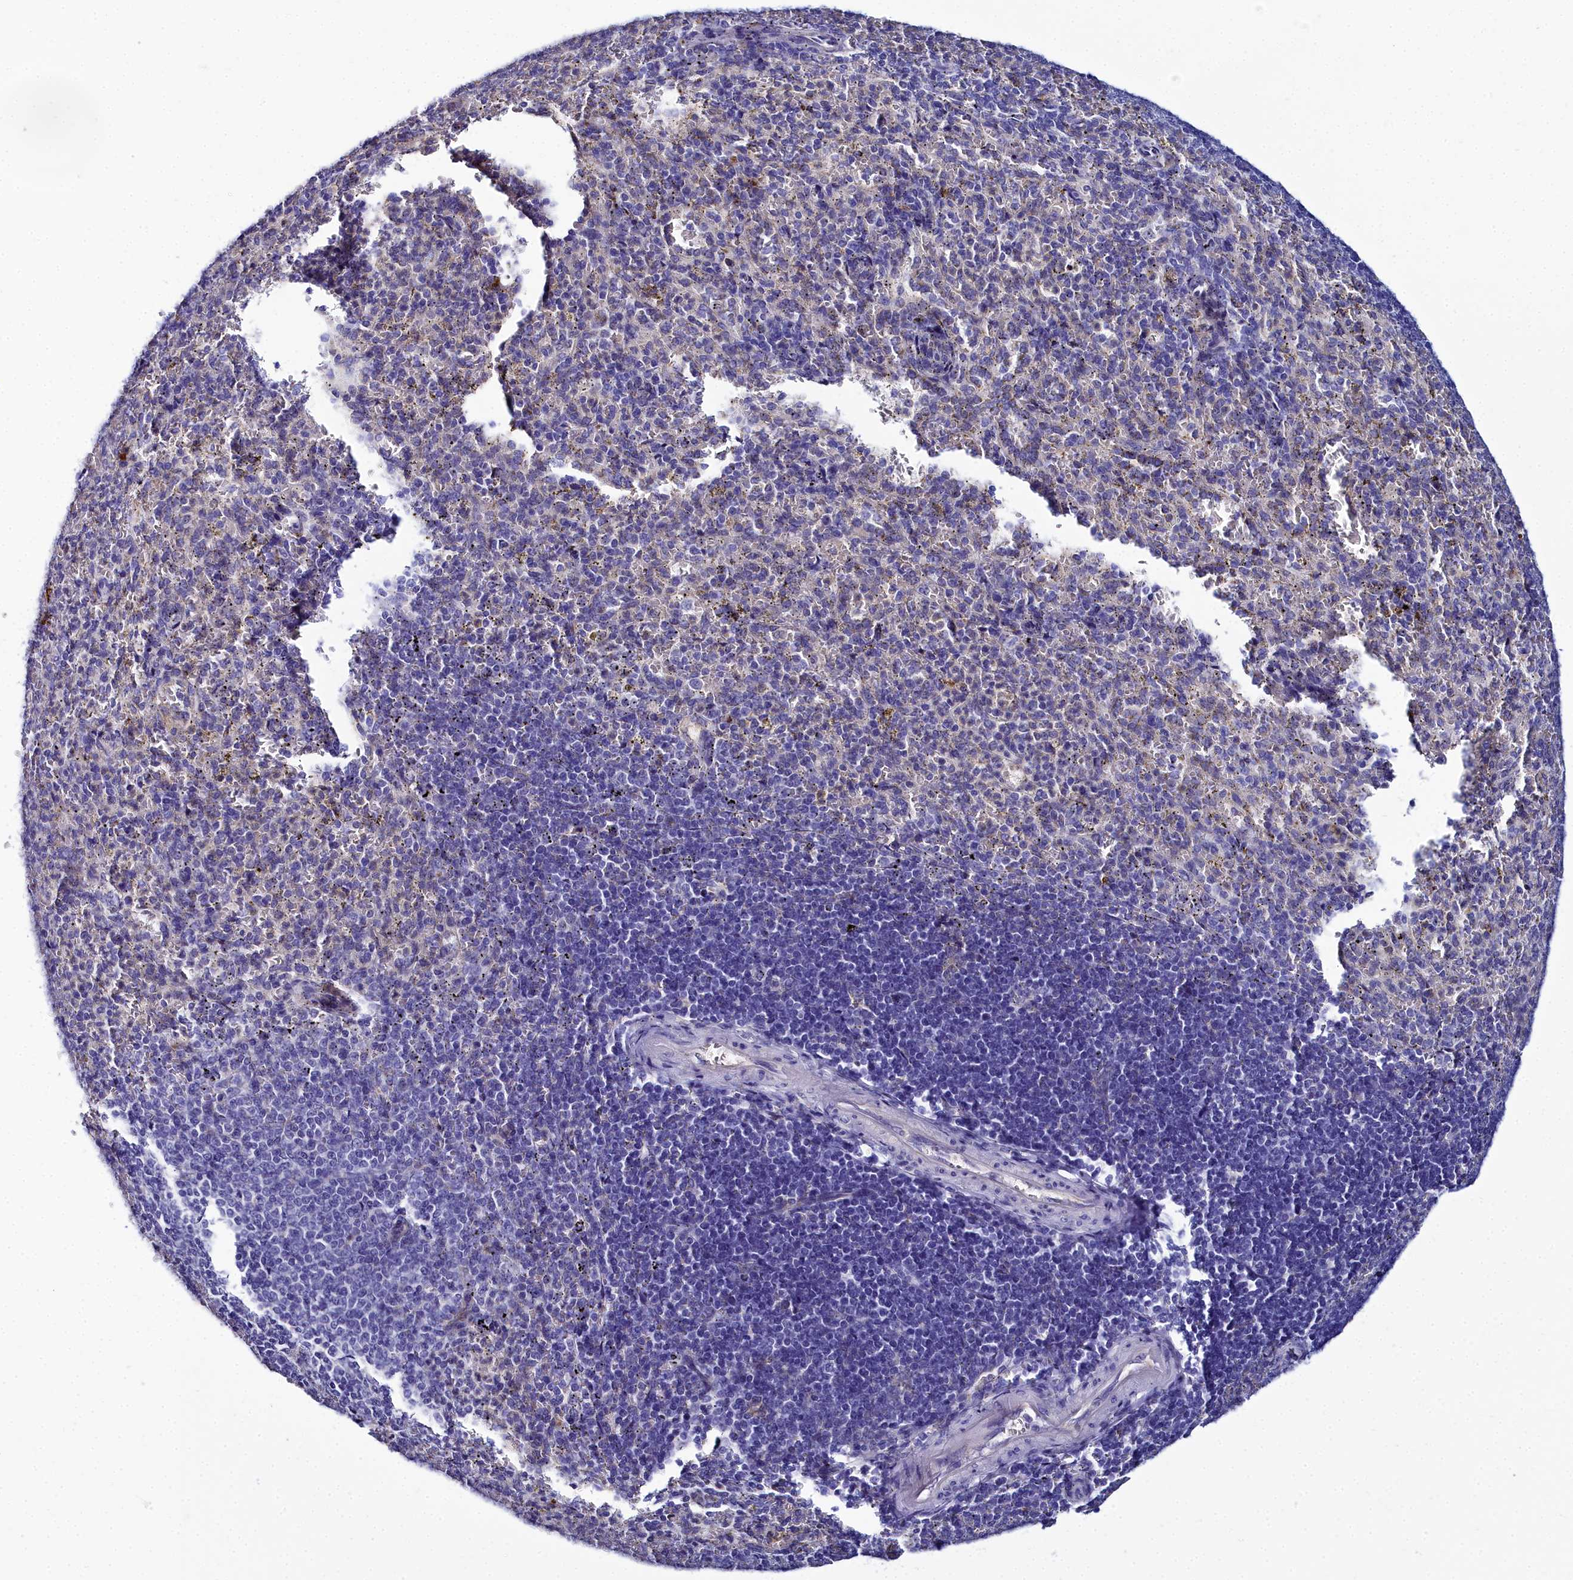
{"staining": {"intensity": "negative", "quantity": "none", "location": "none"}, "tissue": "spleen", "cell_type": "Cells in red pulp", "image_type": "normal", "snomed": [{"axis": "morphology", "description": "Normal tissue, NOS"}, {"axis": "topography", "description": "Spleen"}], "caption": "Immunohistochemical staining of unremarkable spleen demonstrates no significant positivity in cells in red pulp. The staining is performed using DAB (3,3'-diaminobenzidine) brown chromogen with nuclei counter-stained in using hematoxylin.", "gene": "ELAPOR2", "patient": {"sex": "female", "age": 21}}